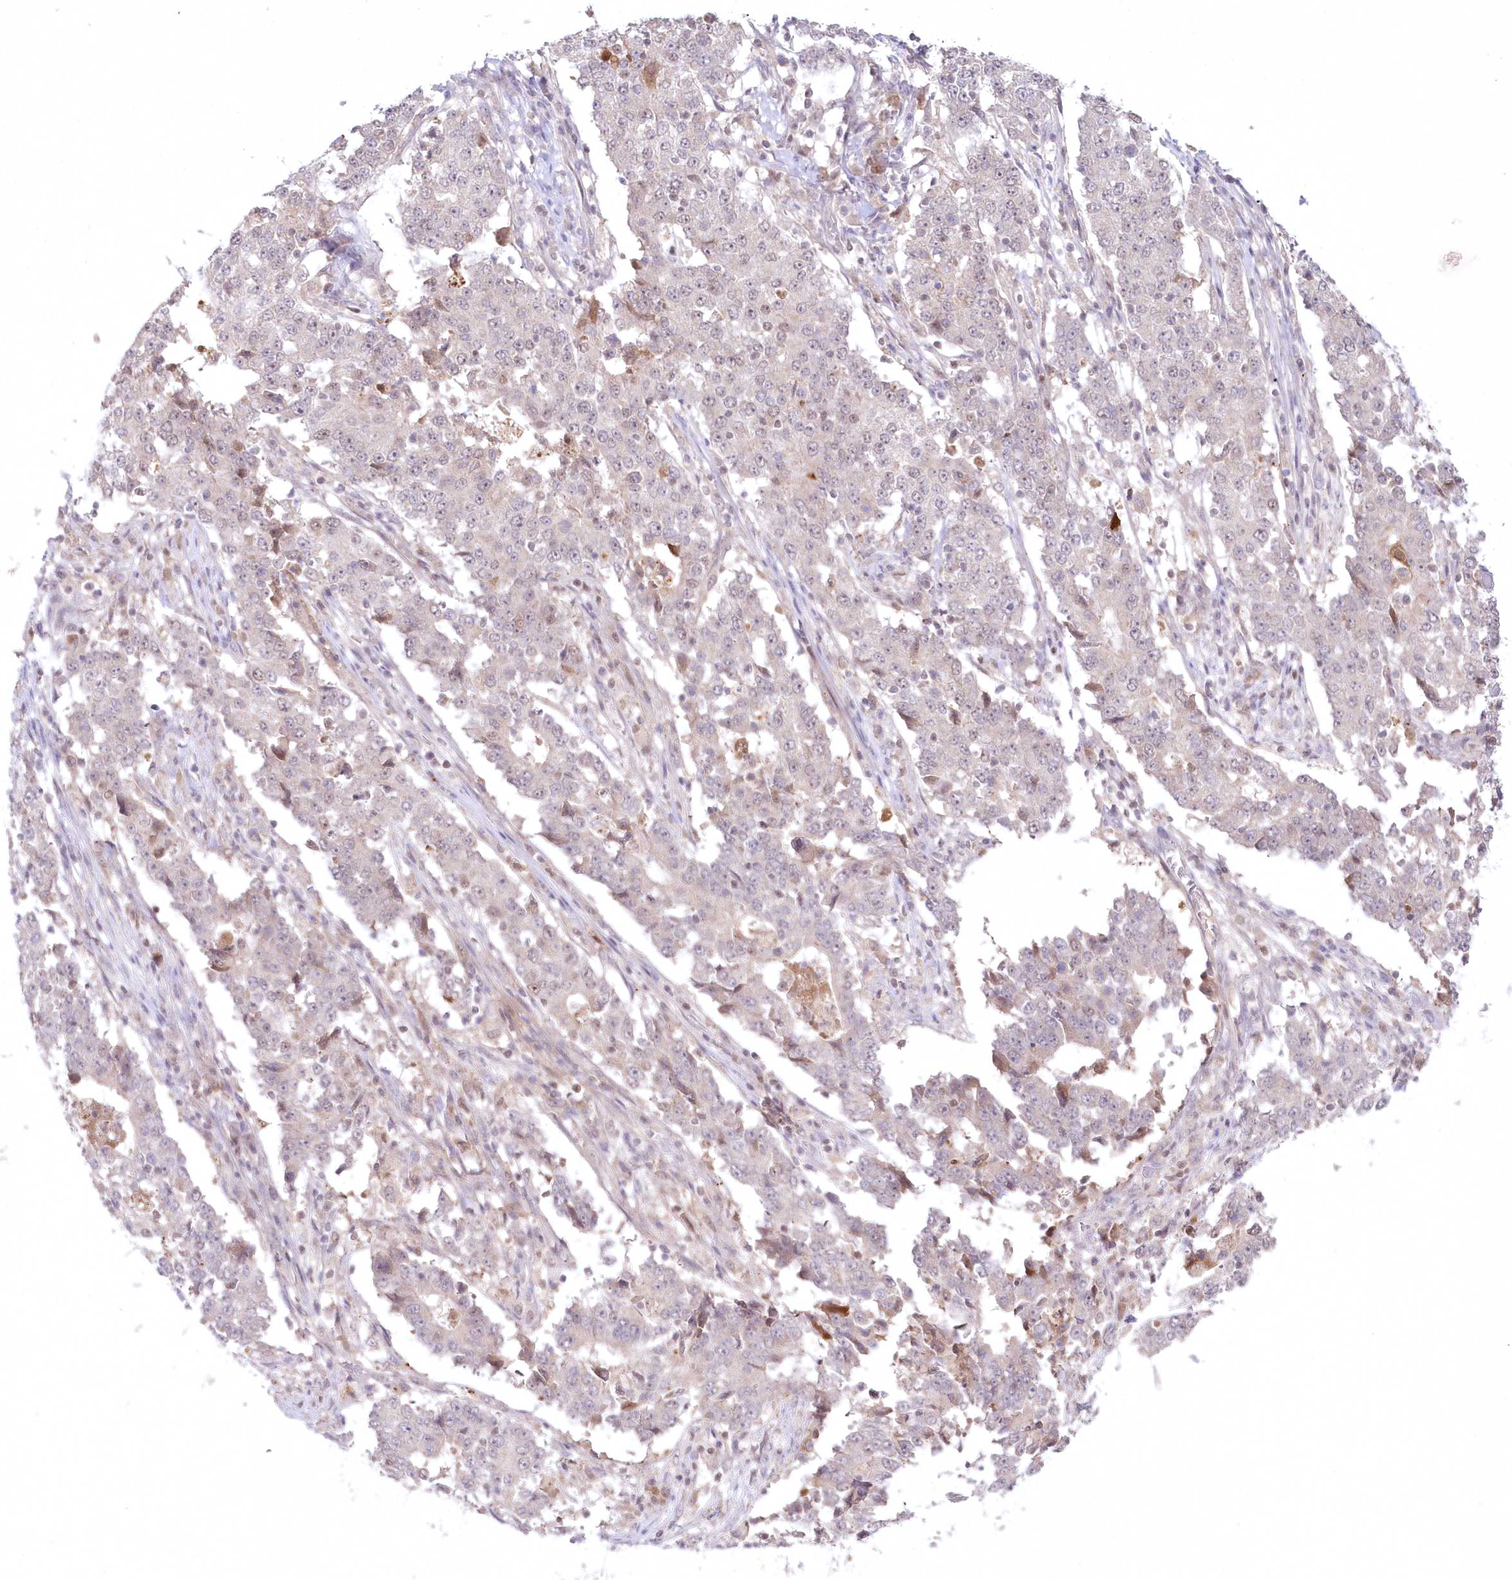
{"staining": {"intensity": "negative", "quantity": "none", "location": "none"}, "tissue": "stomach cancer", "cell_type": "Tumor cells", "image_type": "cancer", "snomed": [{"axis": "morphology", "description": "Adenocarcinoma, NOS"}, {"axis": "topography", "description": "Stomach"}], "caption": "The image shows no significant staining in tumor cells of adenocarcinoma (stomach). (Brightfield microscopy of DAB immunohistochemistry at high magnification).", "gene": "ASCC1", "patient": {"sex": "male", "age": 59}}